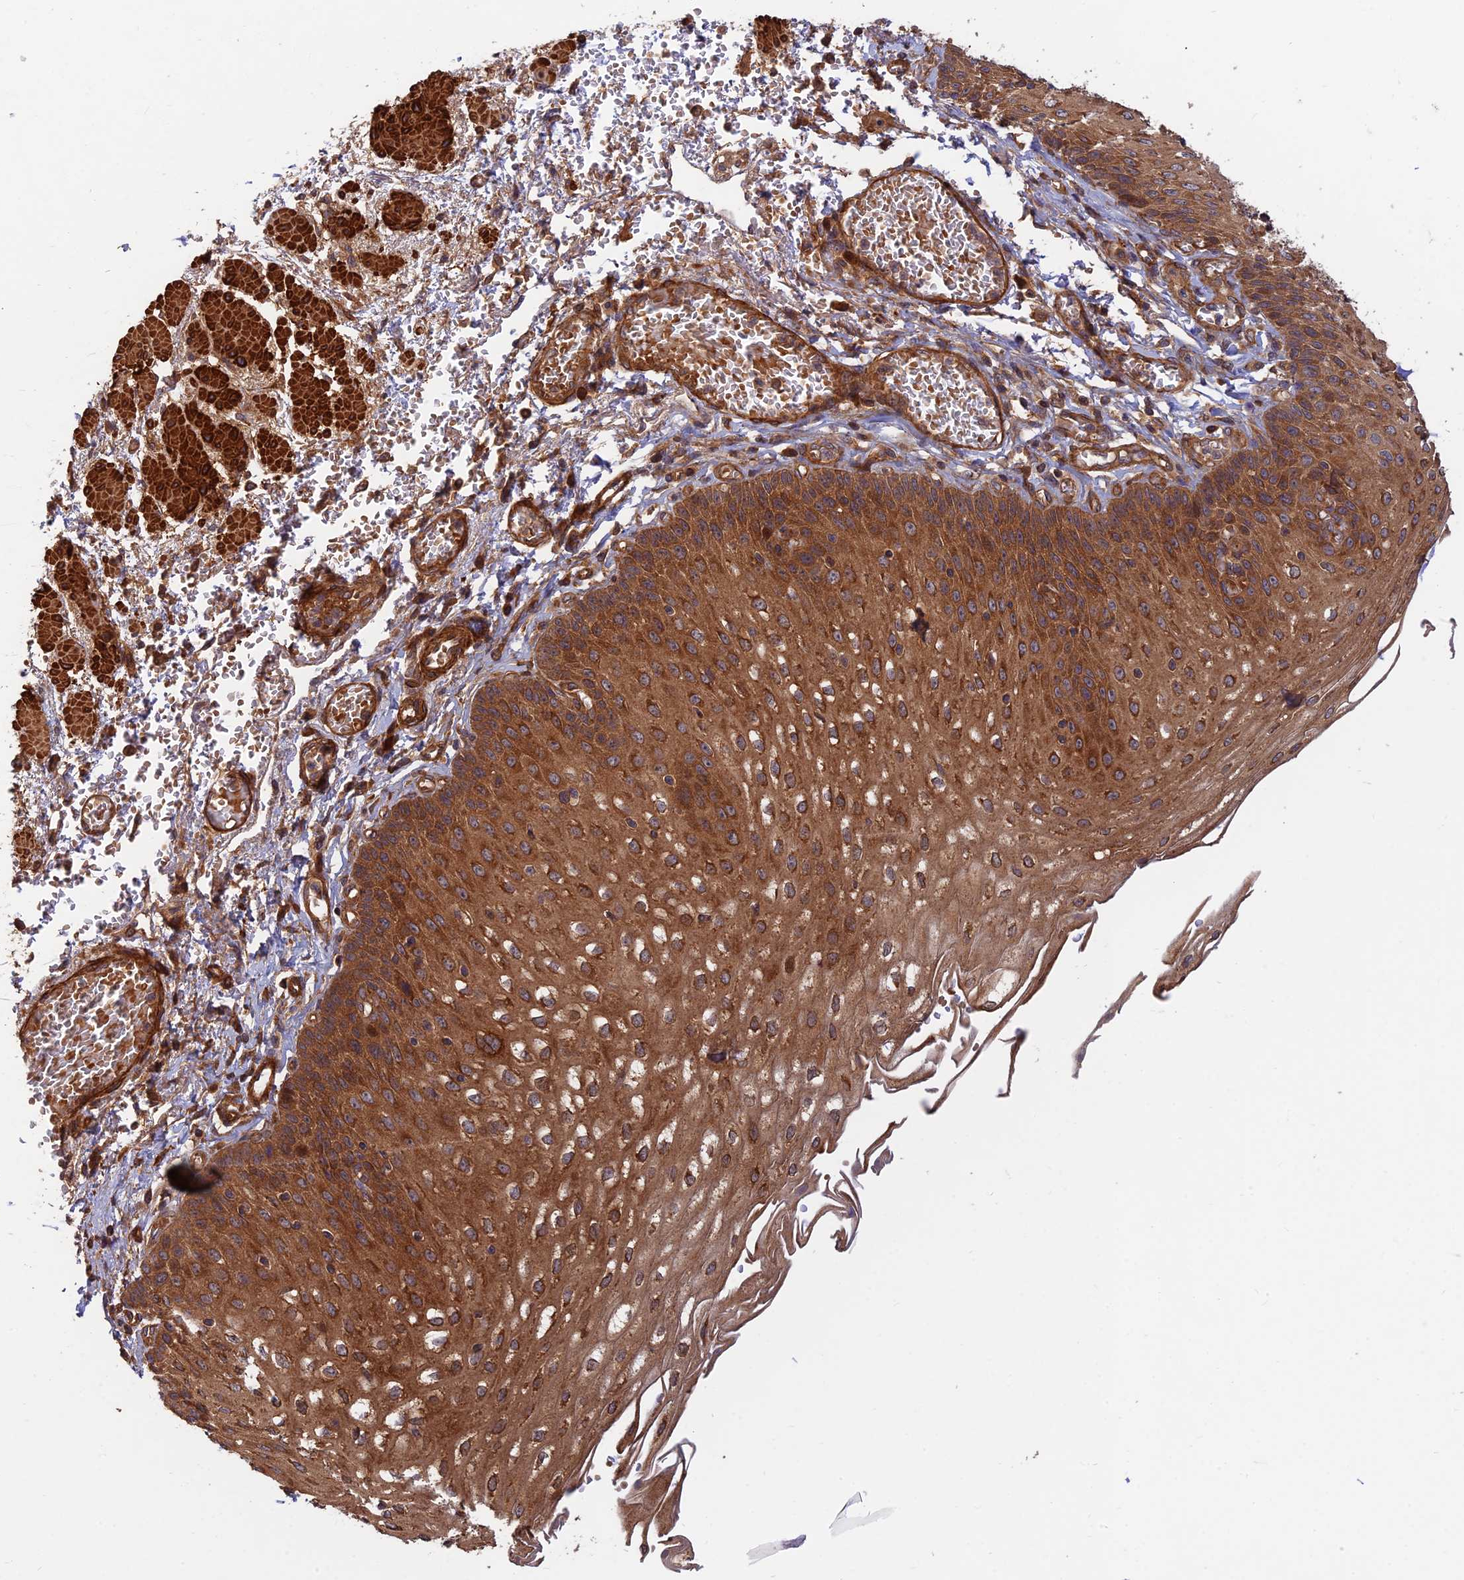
{"staining": {"intensity": "strong", "quantity": ">75%", "location": "cytoplasmic/membranous"}, "tissue": "esophagus", "cell_type": "Squamous epithelial cells", "image_type": "normal", "snomed": [{"axis": "morphology", "description": "Normal tissue, NOS"}, {"axis": "topography", "description": "Esophagus"}], "caption": "A high amount of strong cytoplasmic/membranous positivity is present in approximately >75% of squamous epithelial cells in unremarkable esophagus. The protein of interest is shown in brown color, while the nuclei are stained blue.", "gene": "RELCH", "patient": {"sex": "male", "age": 81}}